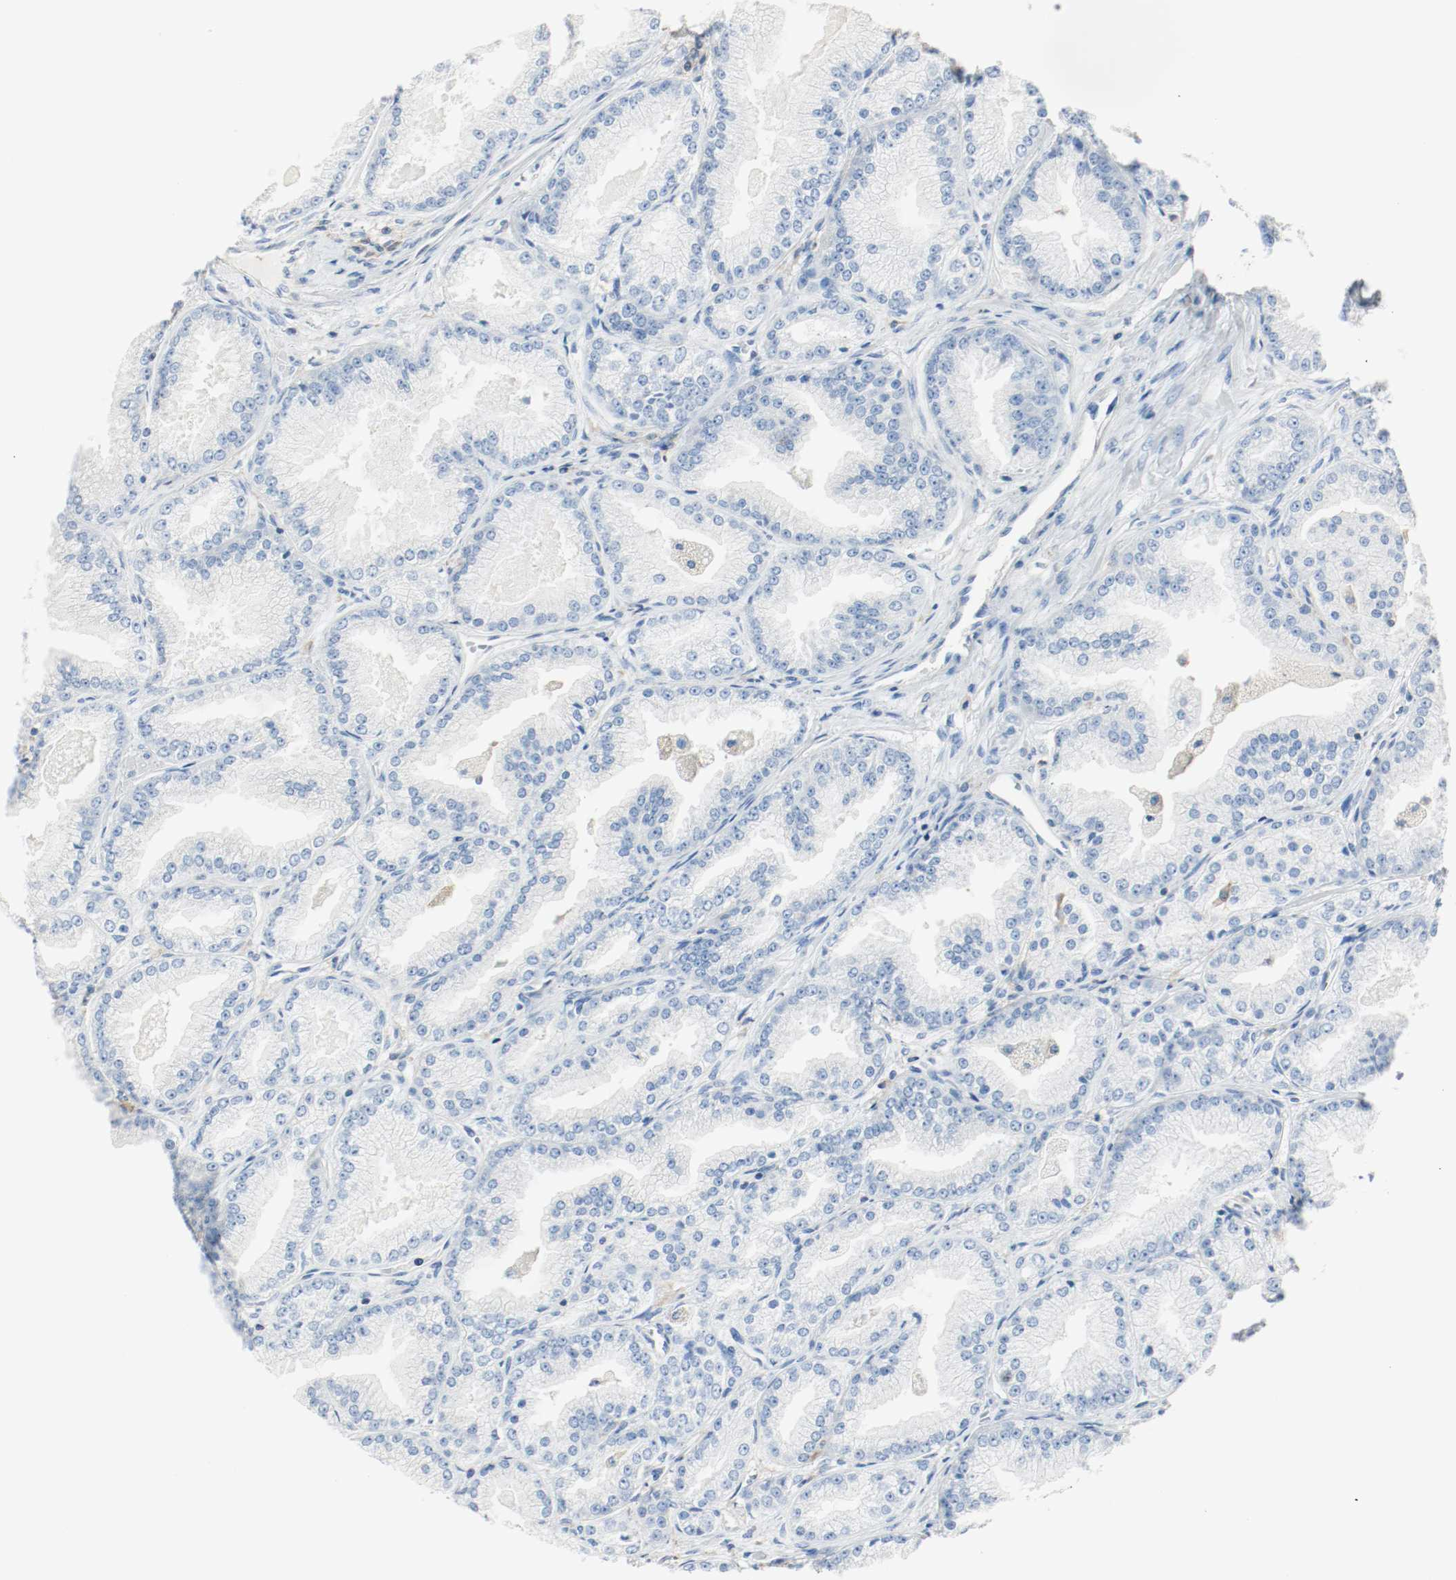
{"staining": {"intensity": "negative", "quantity": "none", "location": "none"}, "tissue": "prostate cancer", "cell_type": "Tumor cells", "image_type": "cancer", "snomed": [{"axis": "morphology", "description": "Adenocarcinoma, High grade"}, {"axis": "topography", "description": "Prostate"}], "caption": "DAB (3,3'-diaminobenzidine) immunohistochemical staining of human prostate cancer (high-grade adenocarcinoma) demonstrates no significant expression in tumor cells. (DAB IHC, high magnification).", "gene": "ARPC1B", "patient": {"sex": "male", "age": 61}}